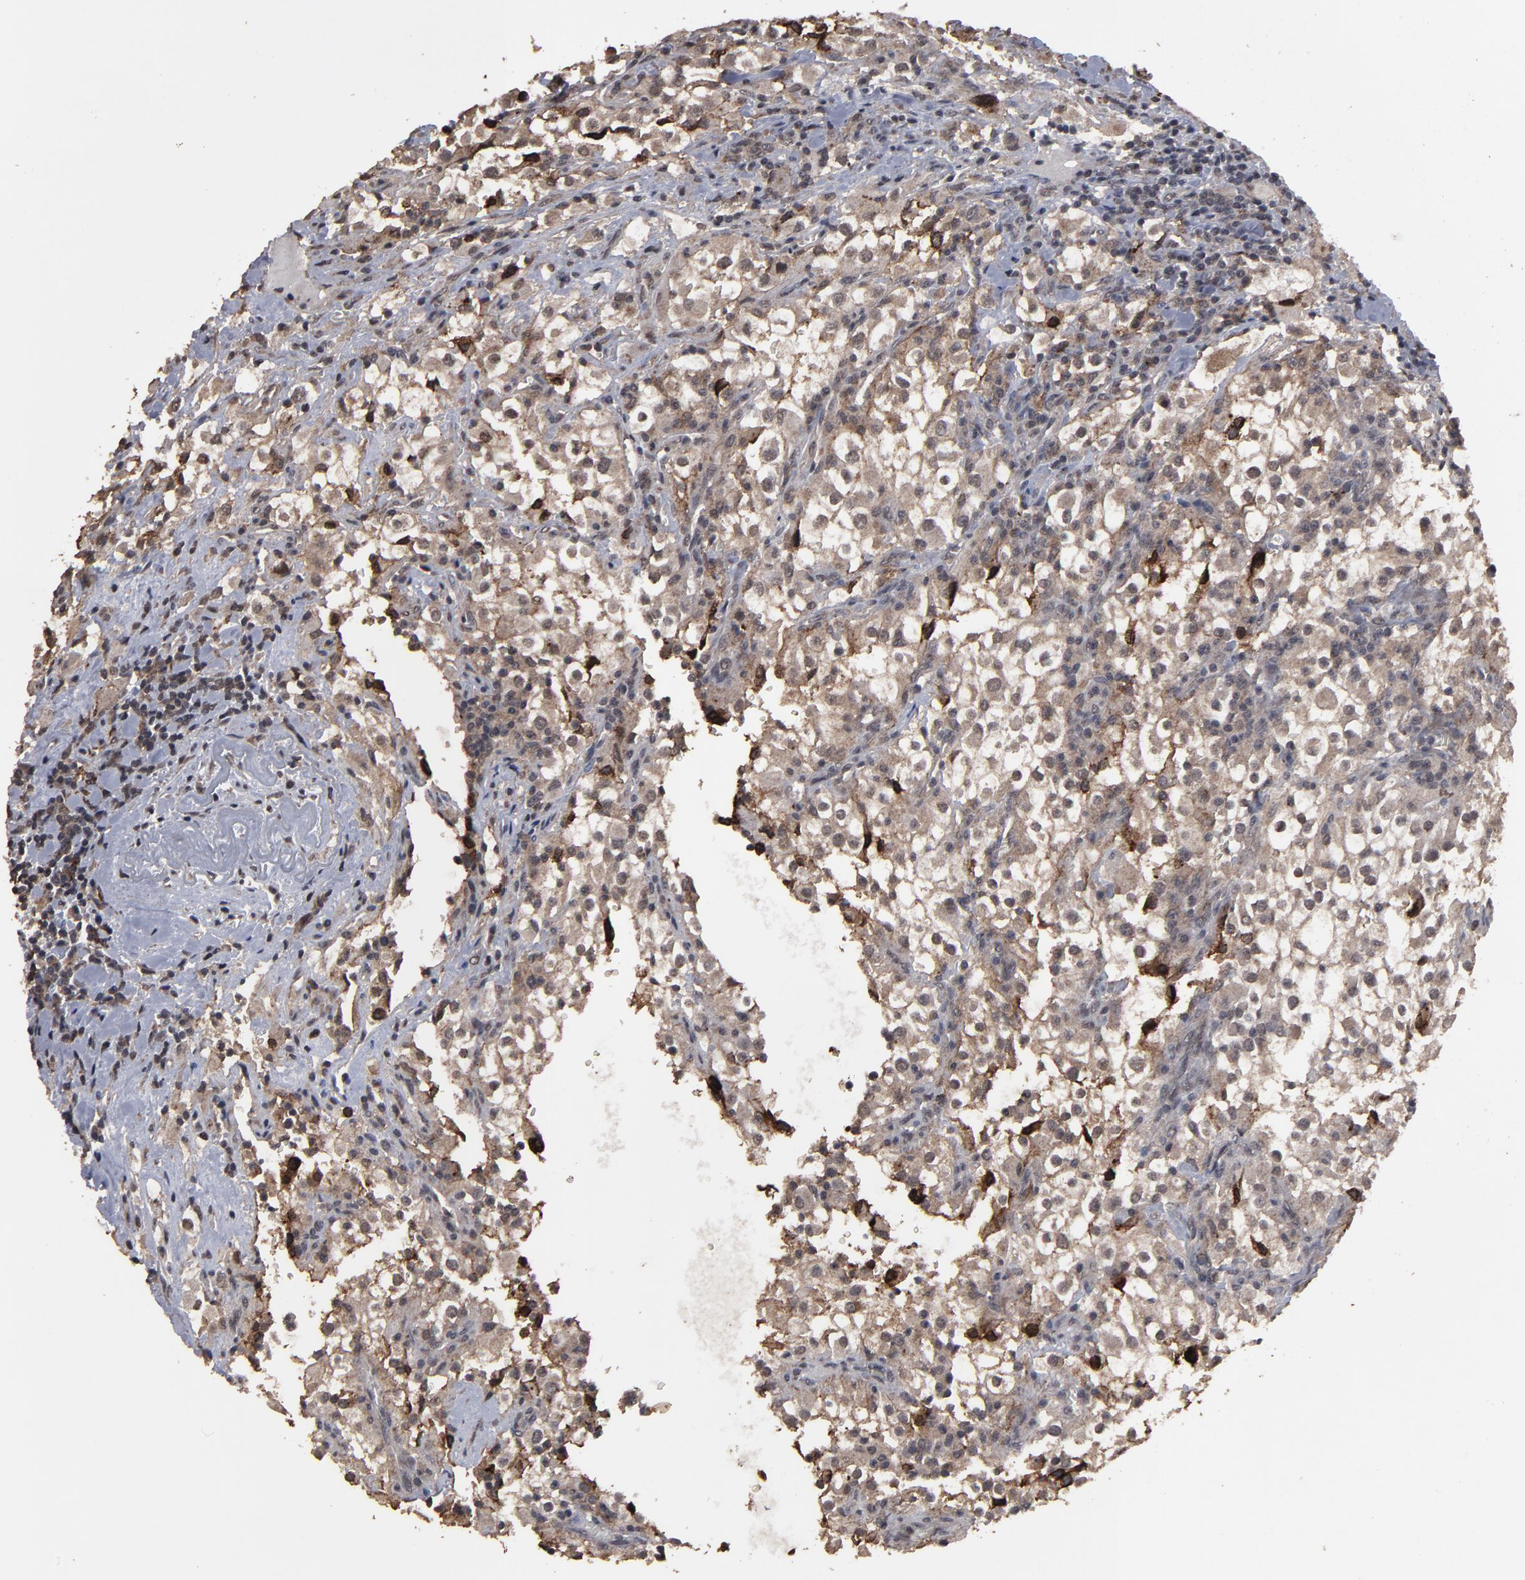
{"staining": {"intensity": "moderate", "quantity": ">75%", "location": "cytoplasmic/membranous"}, "tissue": "renal cancer", "cell_type": "Tumor cells", "image_type": "cancer", "snomed": [{"axis": "morphology", "description": "Adenocarcinoma, NOS"}, {"axis": "topography", "description": "Kidney"}], "caption": "Human renal cancer stained for a protein (brown) reveals moderate cytoplasmic/membranous positive expression in about >75% of tumor cells.", "gene": "SLC22A17", "patient": {"sex": "female", "age": 52}}